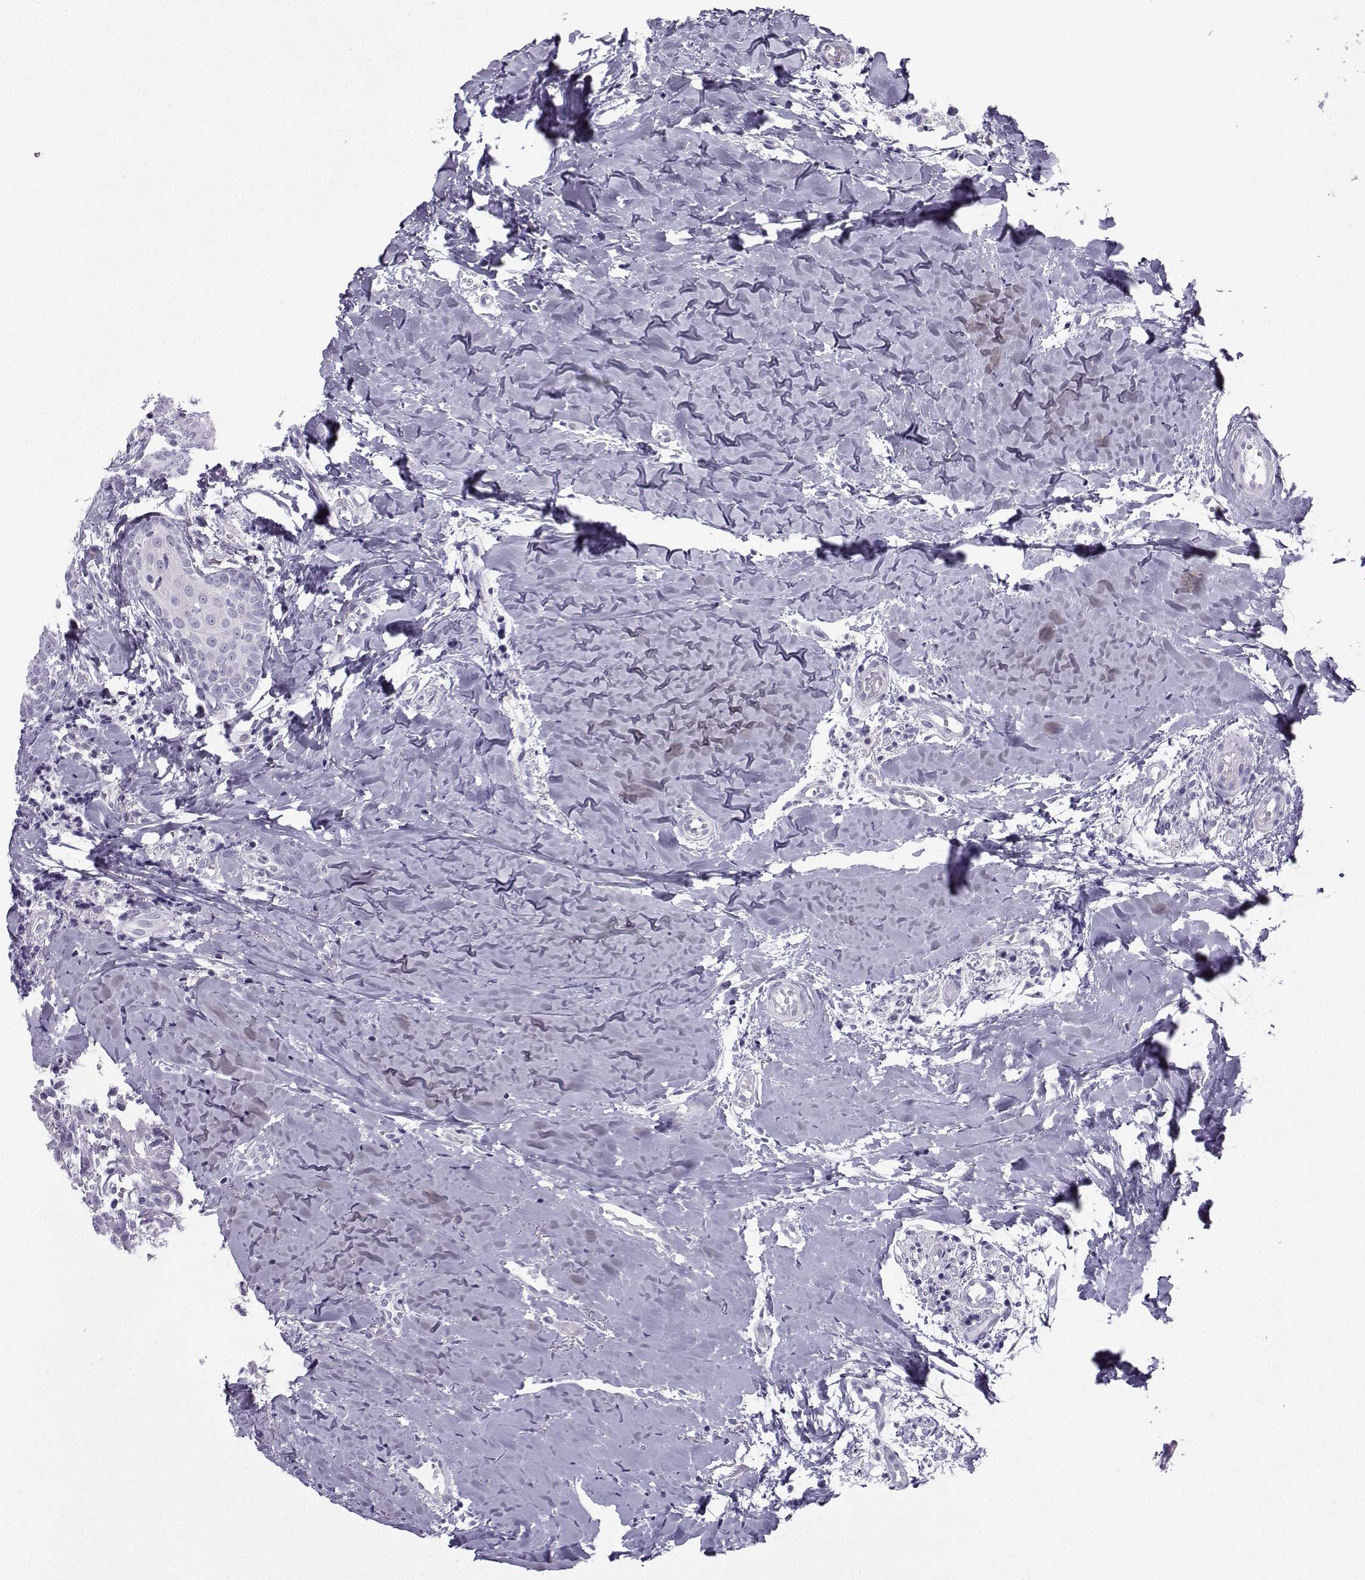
{"staining": {"intensity": "negative", "quantity": "none", "location": "none"}, "tissue": "head and neck cancer", "cell_type": "Tumor cells", "image_type": "cancer", "snomed": [{"axis": "morphology", "description": "Normal tissue, NOS"}, {"axis": "morphology", "description": "Squamous cell carcinoma, NOS"}, {"axis": "topography", "description": "Oral tissue"}, {"axis": "topography", "description": "Salivary gland"}, {"axis": "topography", "description": "Head-Neck"}], "caption": "This is an immunohistochemistry (IHC) photomicrograph of head and neck squamous cell carcinoma. There is no expression in tumor cells.", "gene": "ZBTB8B", "patient": {"sex": "female", "age": 62}}